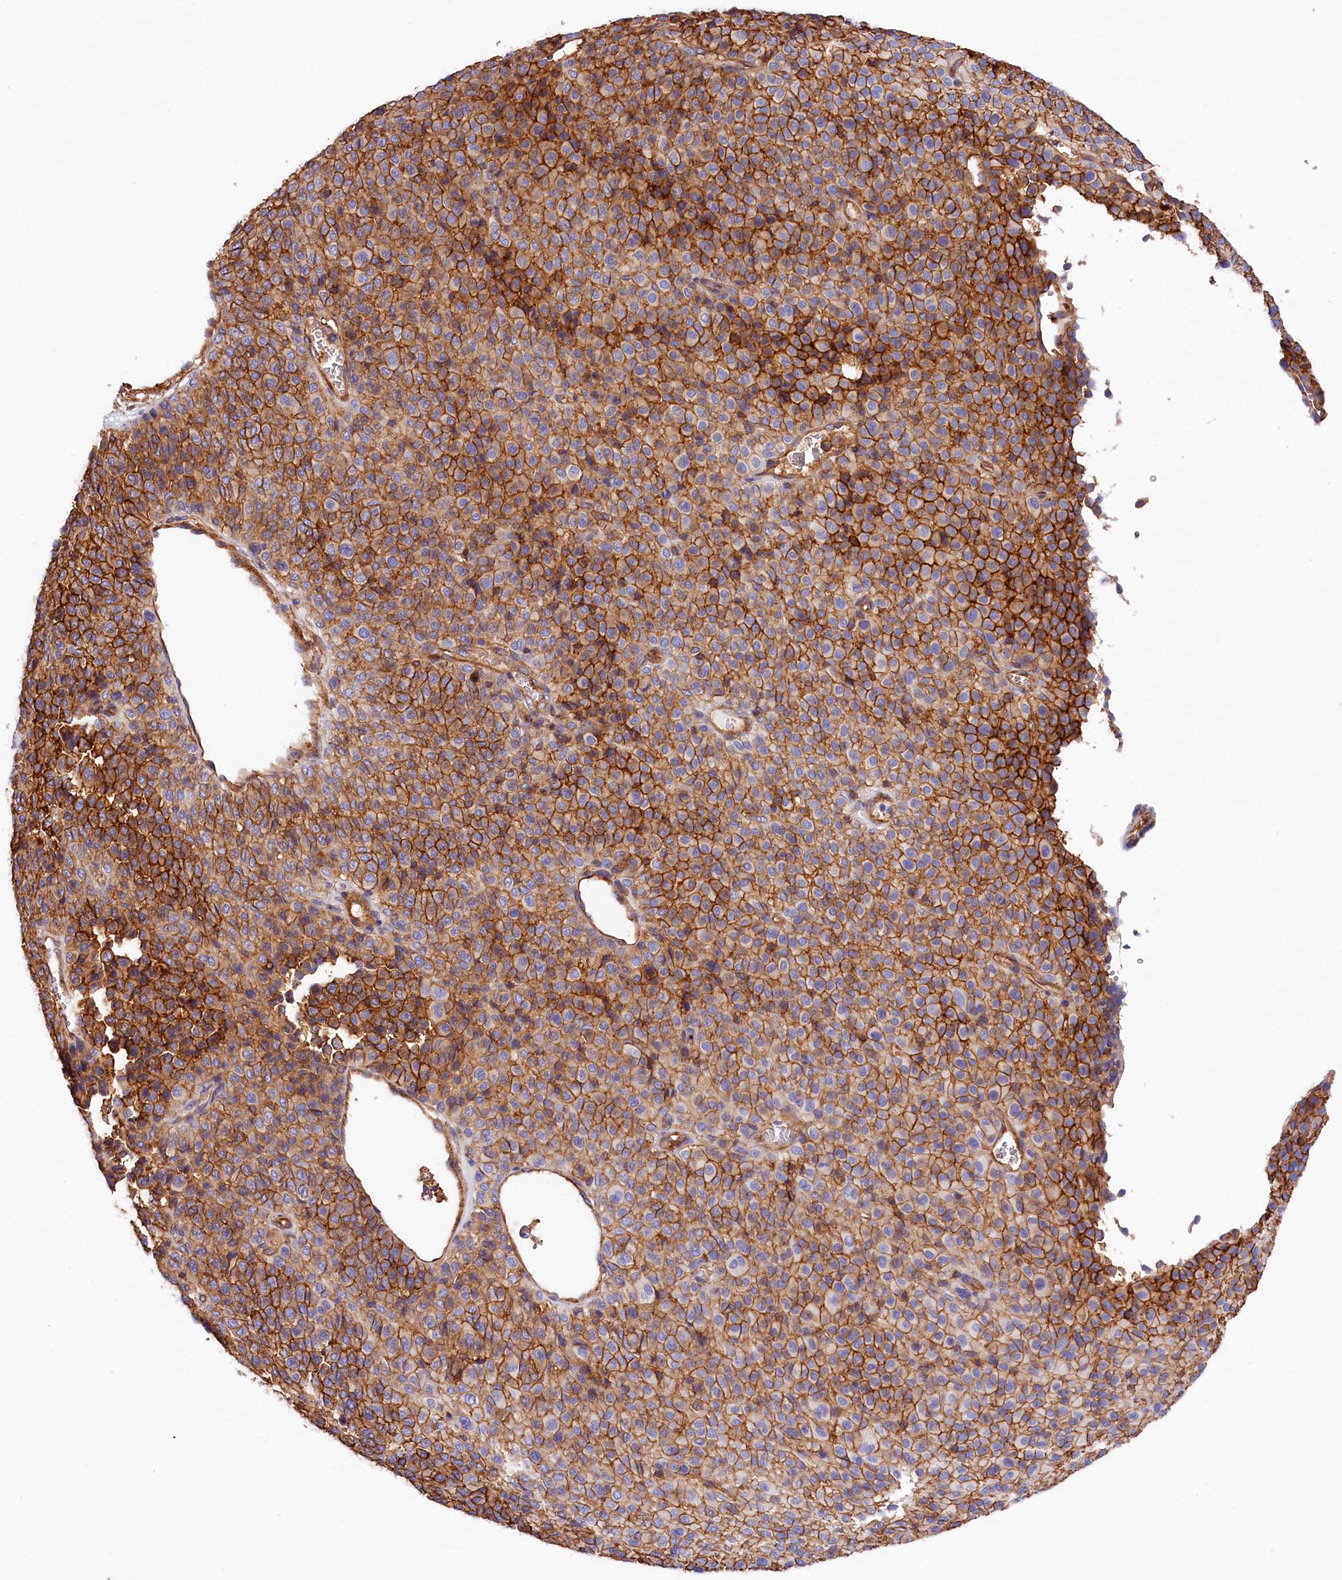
{"staining": {"intensity": "strong", "quantity": ">75%", "location": "cytoplasmic/membranous"}, "tissue": "melanoma", "cell_type": "Tumor cells", "image_type": "cancer", "snomed": [{"axis": "morphology", "description": "Malignant melanoma, Metastatic site"}, {"axis": "topography", "description": "Pancreas"}], "caption": "A high-resolution image shows immunohistochemistry (IHC) staining of melanoma, which displays strong cytoplasmic/membranous positivity in about >75% of tumor cells.", "gene": "ATP2B4", "patient": {"sex": "female", "age": 30}}